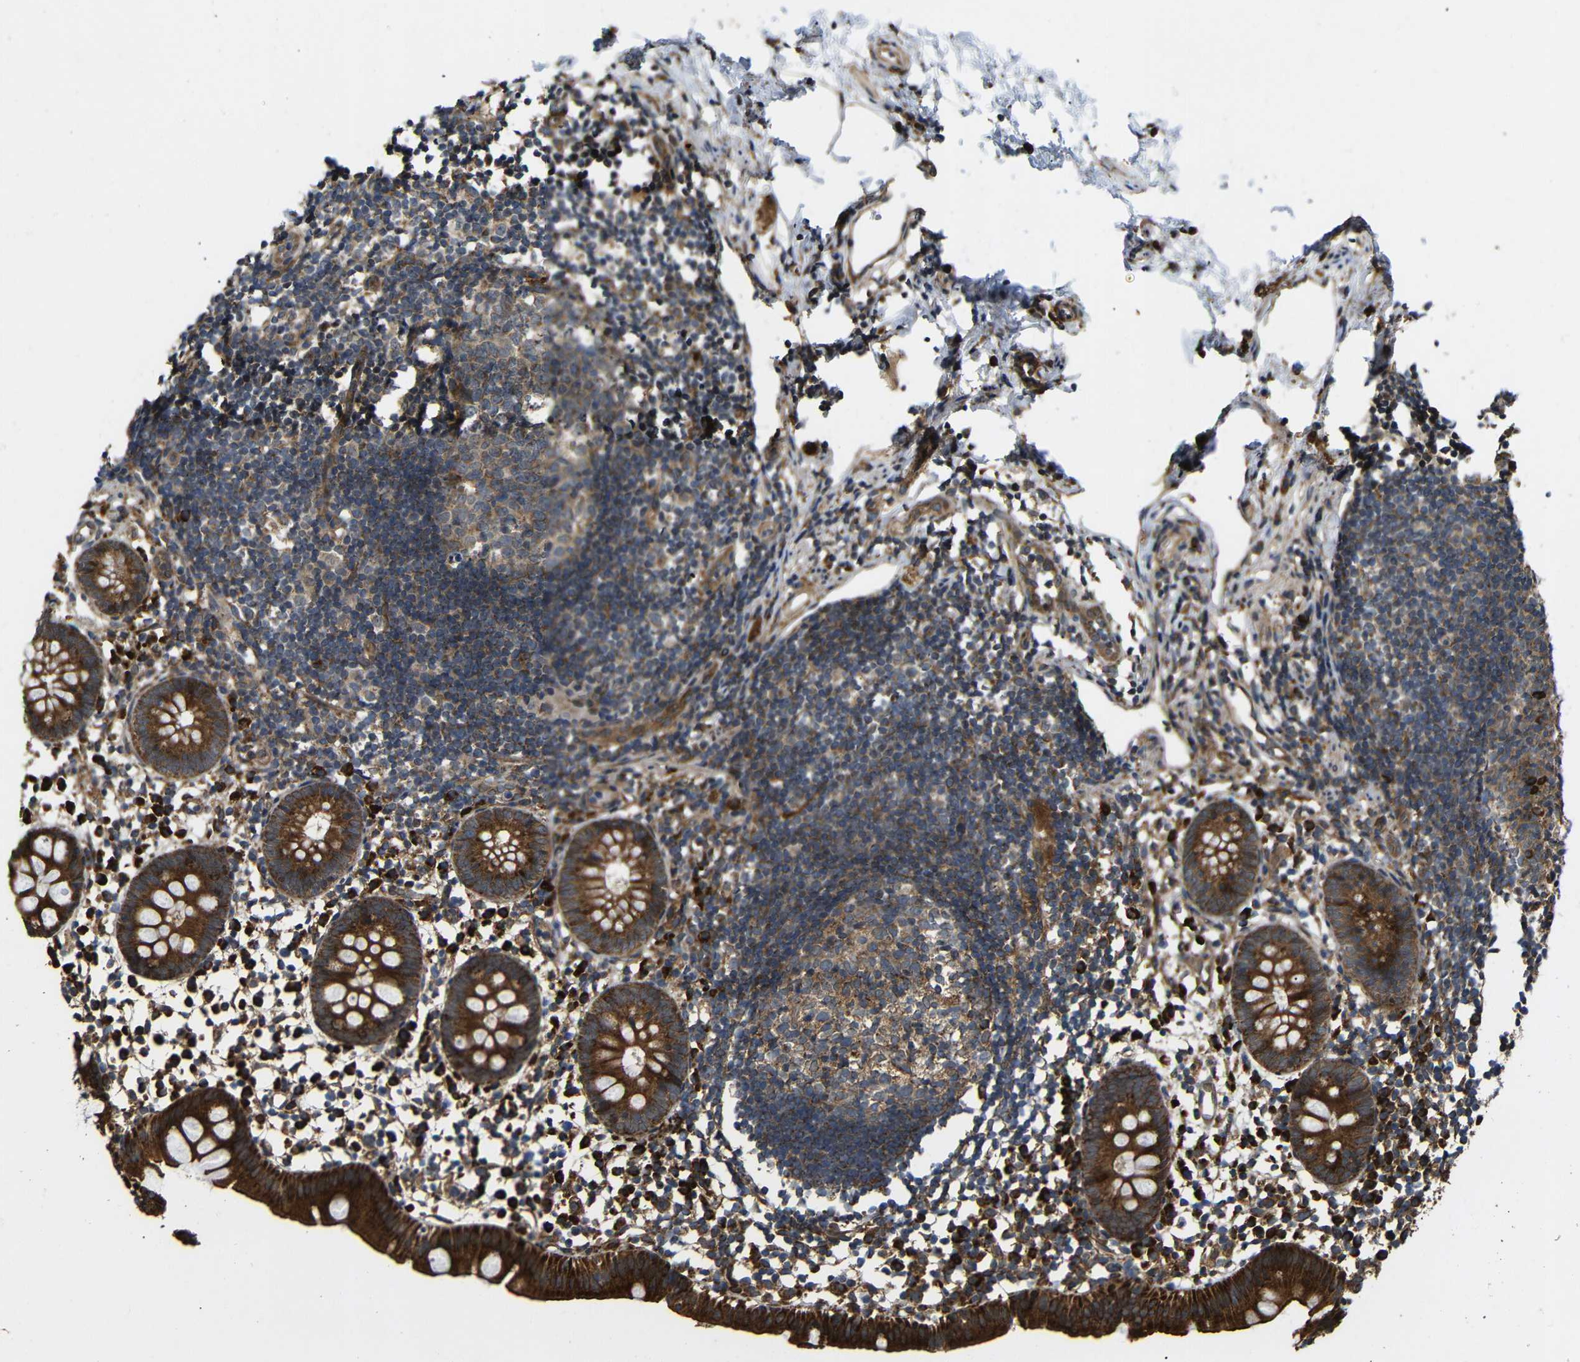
{"staining": {"intensity": "strong", "quantity": ">75%", "location": "cytoplasmic/membranous"}, "tissue": "appendix", "cell_type": "Glandular cells", "image_type": "normal", "snomed": [{"axis": "morphology", "description": "Normal tissue, NOS"}, {"axis": "topography", "description": "Appendix"}], "caption": "IHC (DAB) staining of normal appendix demonstrates strong cytoplasmic/membranous protein staining in approximately >75% of glandular cells.", "gene": "KANK4", "patient": {"sex": "female", "age": 20}}